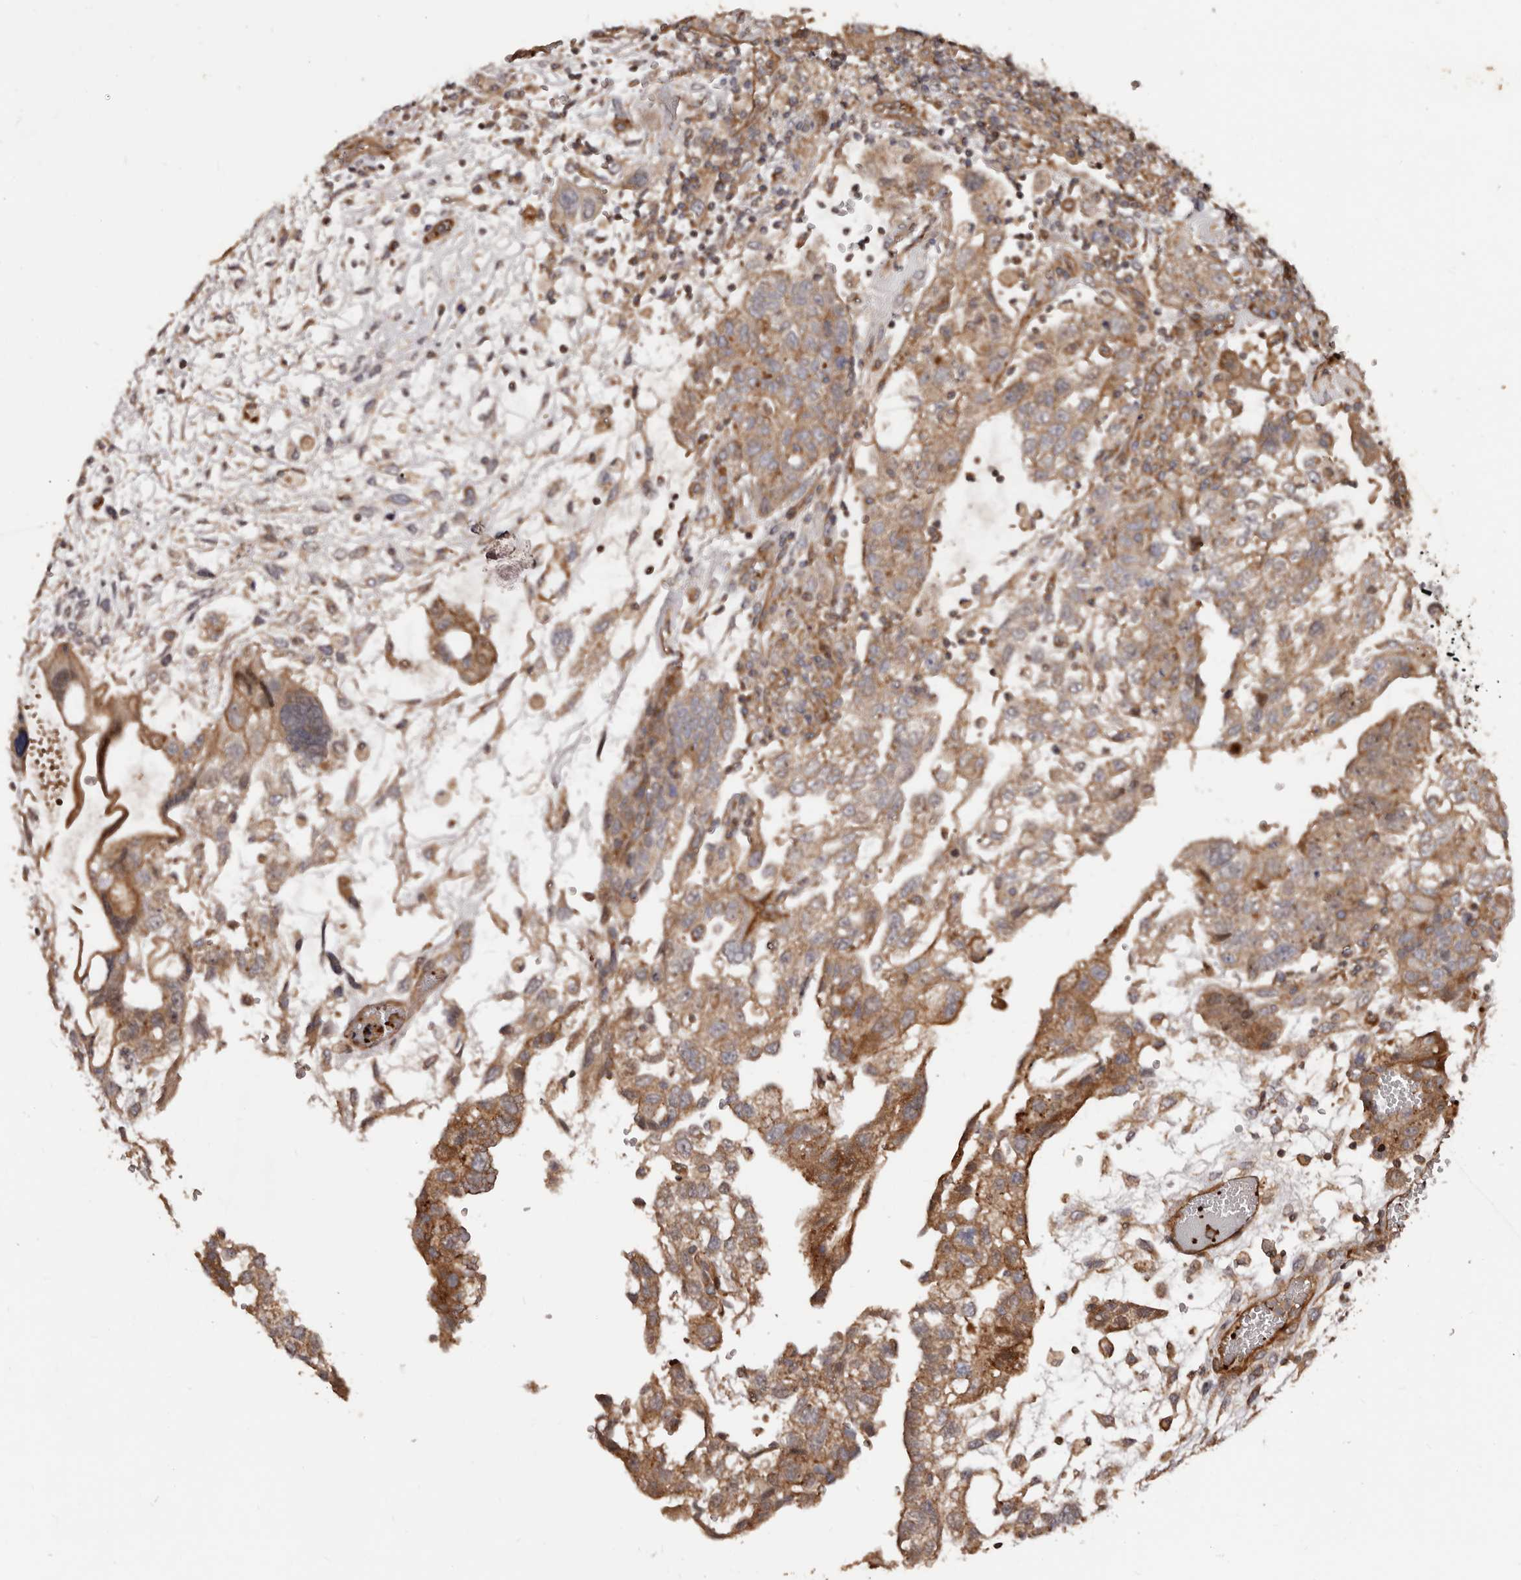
{"staining": {"intensity": "moderate", "quantity": ">75%", "location": "cytoplasmic/membranous"}, "tissue": "testis cancer", "cell_type": "Tumor cells", "image_type": "cancer", "snomed": [{"axis": "morphology", "description": "Carcinoma, Embryonal, NOS"}, {"axis": "topography", "description": "Testis"}], "caption": "Protein expression analysis of human embryonal carcinoma (testis) reveals moderate cytoplasmic/membranous expression in approximately >75% of tumor cells.", "gene": "GTPBP1", "patient": {"sex": "male", "age": 36}}